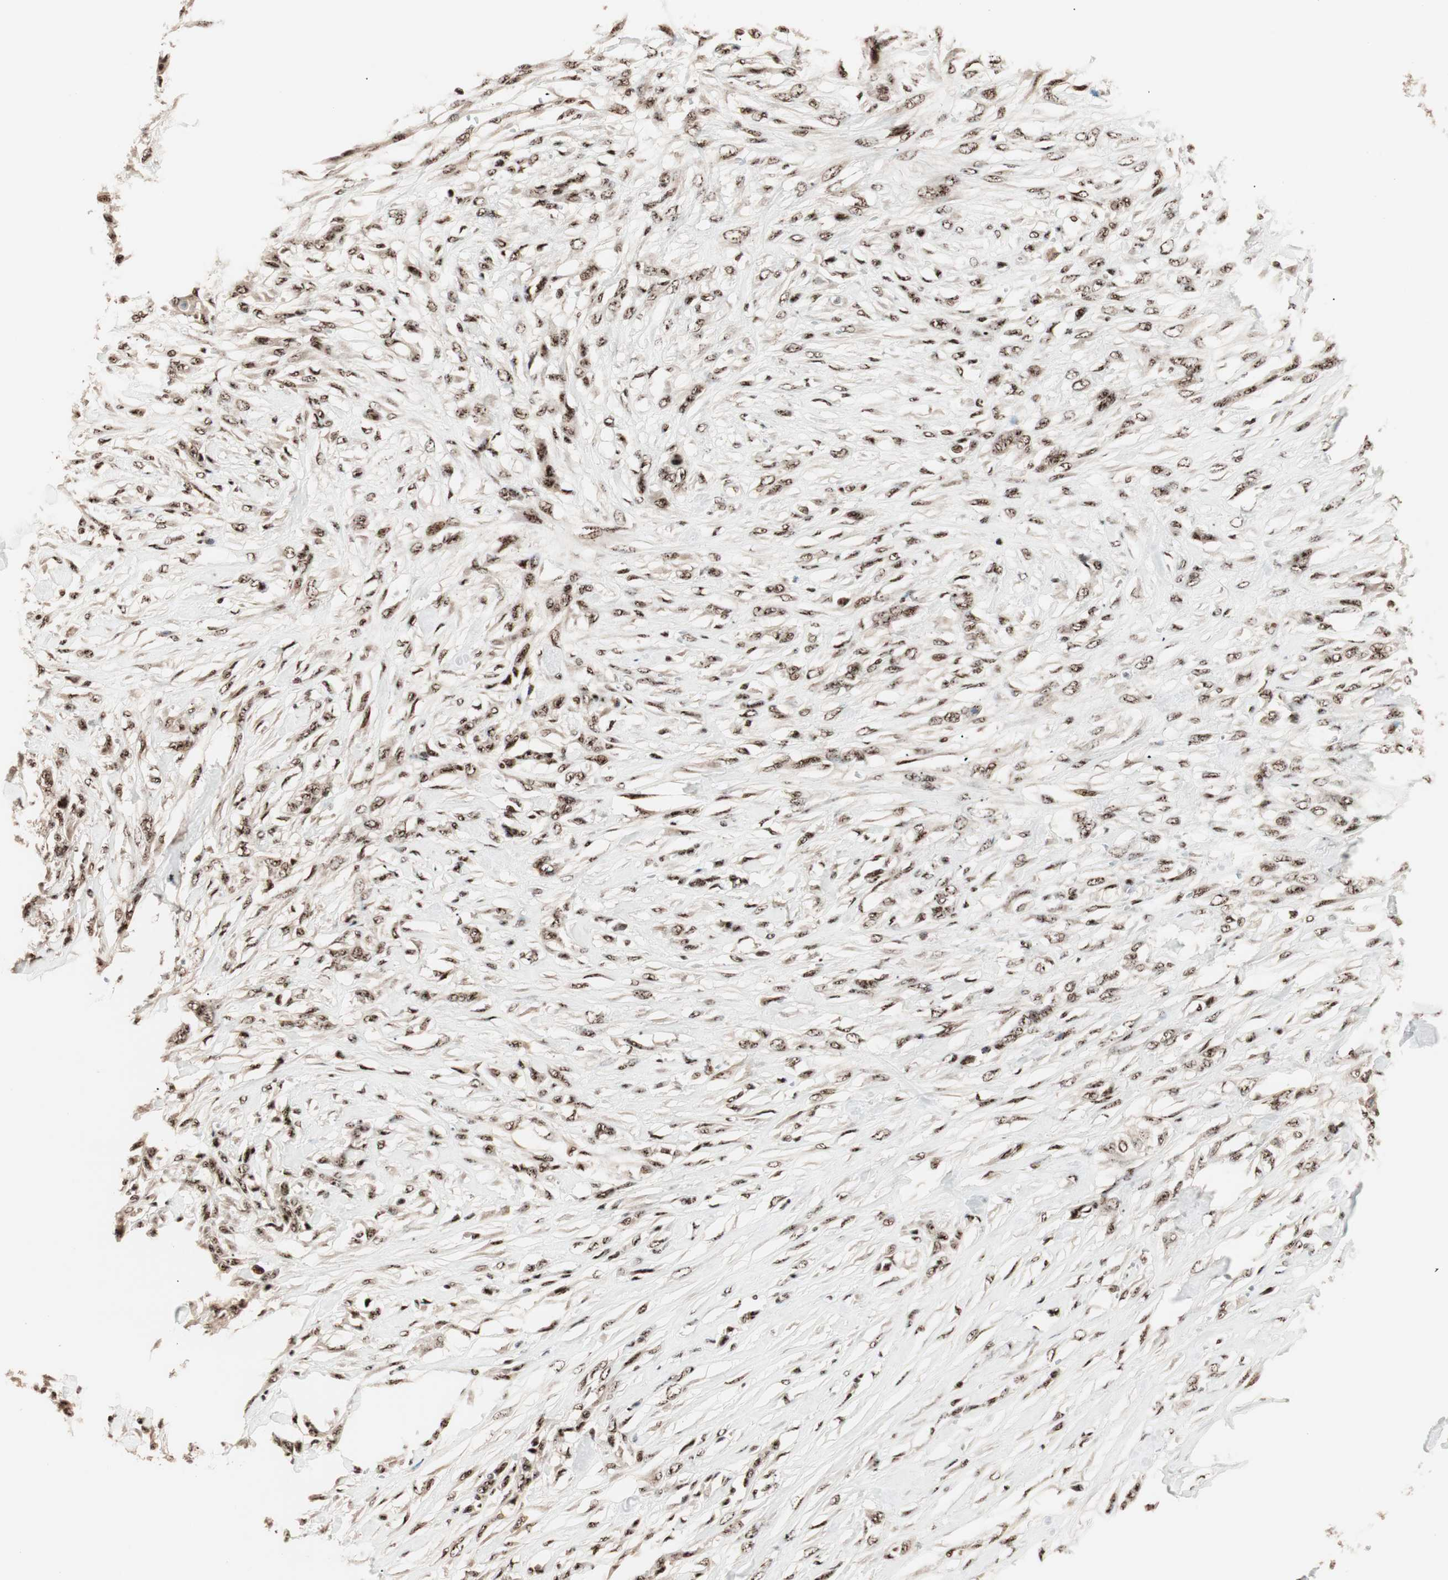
{"staining": {"intensity": "strong", "quantity": ">75%", "location": "nuclear"}, "tissue": "skin cancer", "cell_type": "Tumor cells", "image_type": "cancer", "snomed": [{"axis": "morphology", "description": "Squamous cell carcinoma, NOS"}, {"axis": "topography", "description": "Skin"}], "caption": "Immunohistochemistry photomicrograph of human skin cancer (squamous cell carcinoma) stained for a protein (brown), which exhibits high levels of strong nuclear expression in approximately >75% of tumor cells.", "gene": "NR5A2", "patient": {"sex": "female", "age": 59}}